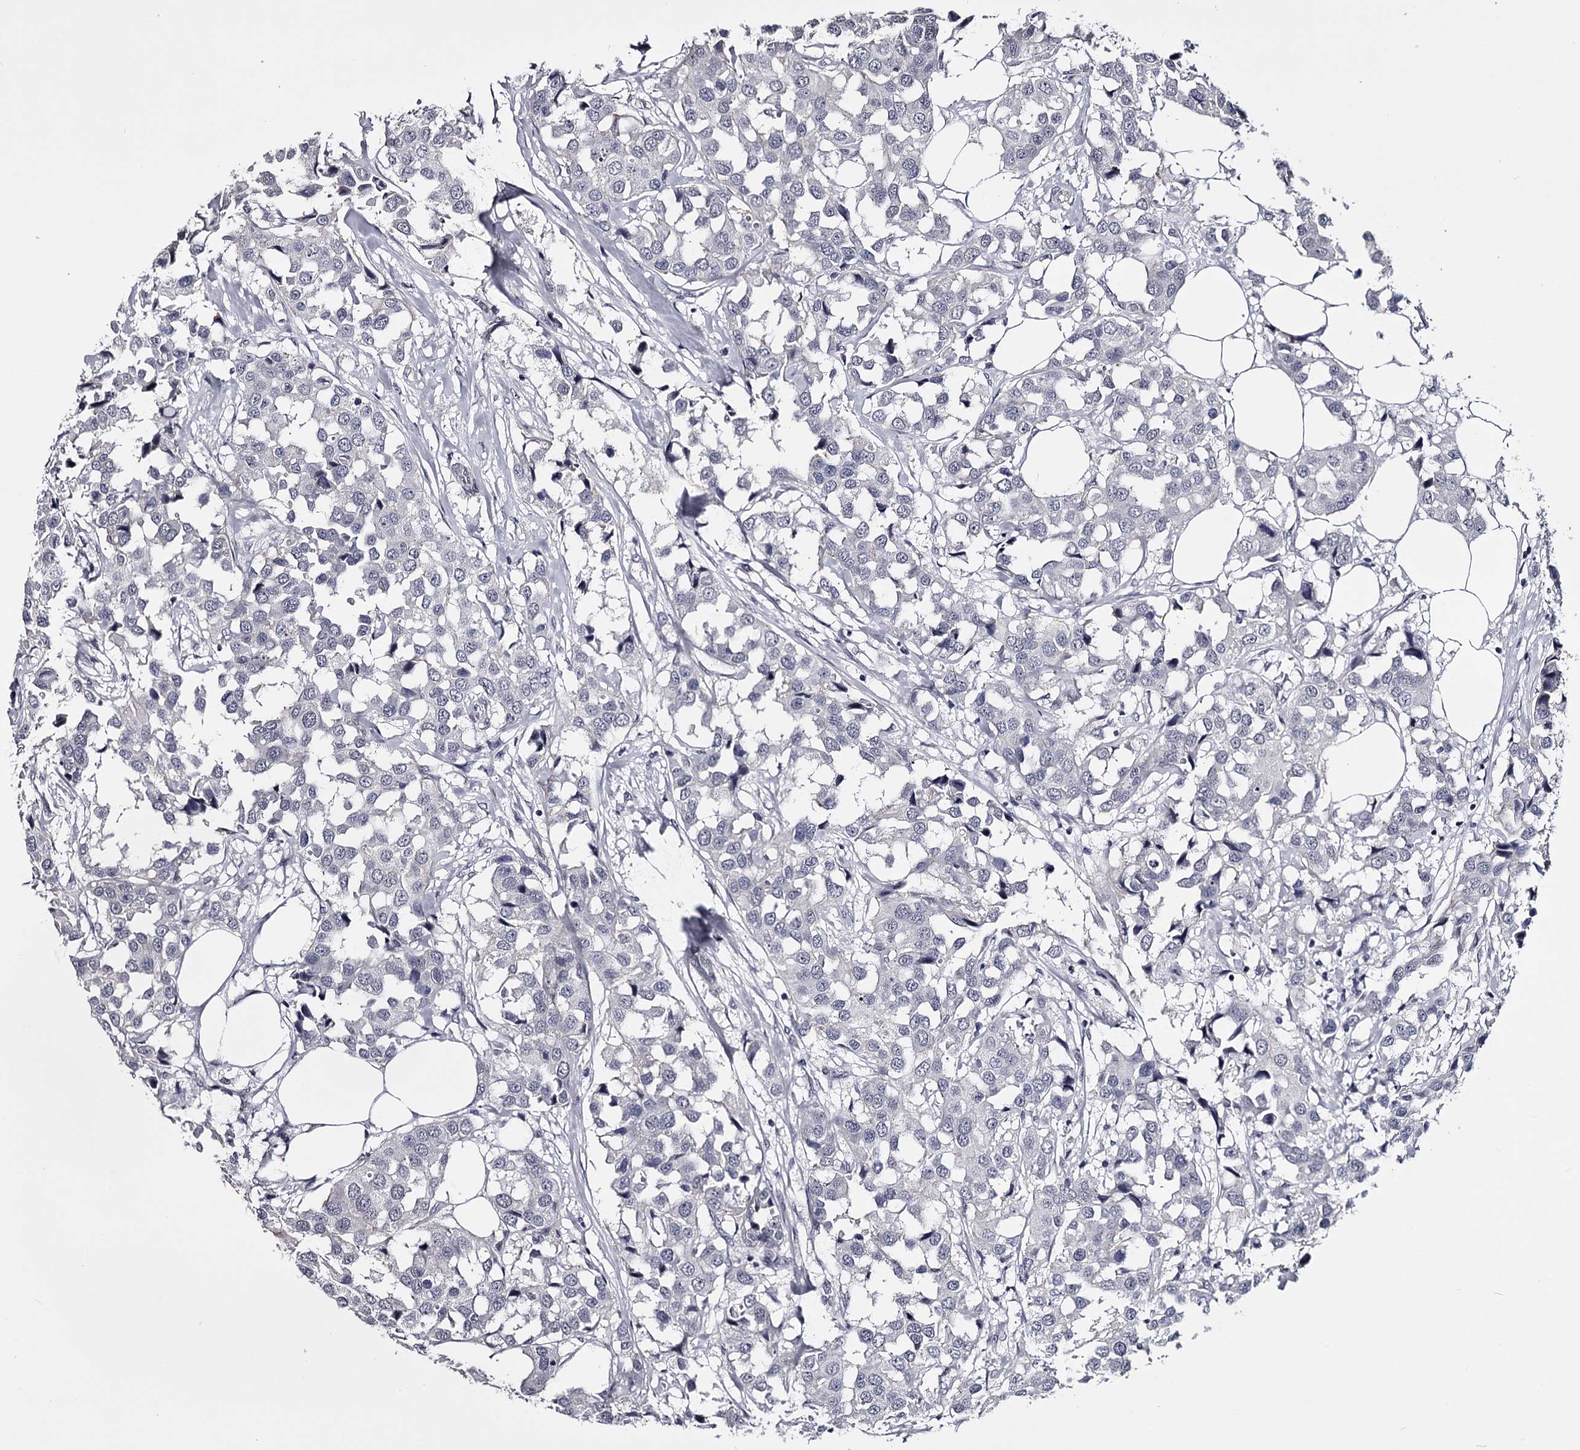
{"staining": {"intensity": "negative", "quantity": "none", "location": "none"}, "tissue": "breast cancer", "cell_type": "Tumor cells", "image_type": "cancer", "snomed": [{"axis": "morphology", "description": "Duct carcinoma"}, {"axis": "topography", "description": "Breast"}], "caption": "Immunohistochemical staining of breast infiltrating ductal carcinoma reveals no significant expression in tumor cells. (DAB (3,3'-diaminobenzidine) immunohistochemistry (IHC) visualized using brightfield microscopy, high magnification).", "gene": "OVOL2", "patient": {"sex": "female", "age": 80}}